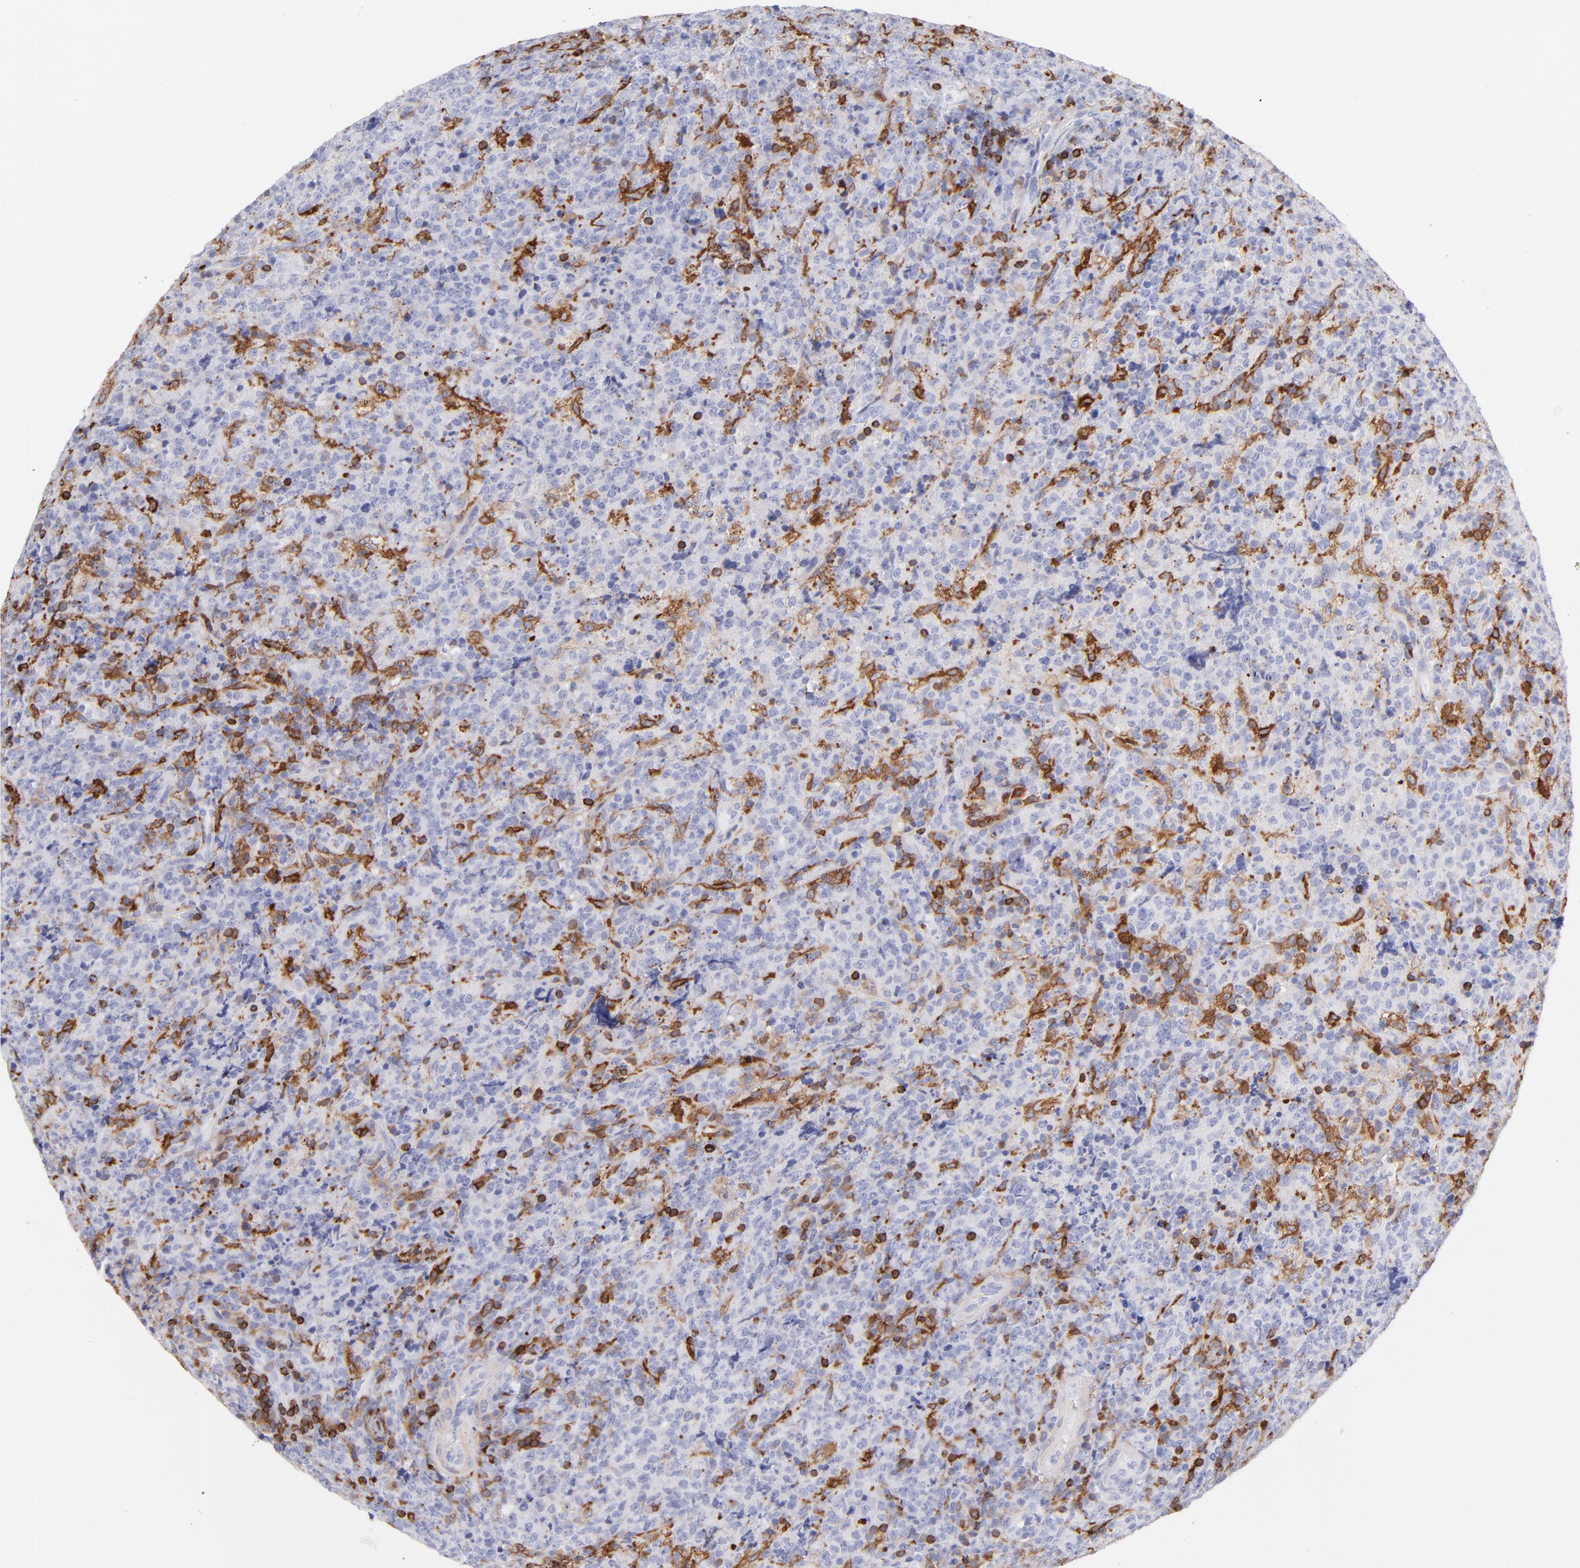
{"staining": {"intensity": "strong", "quantity": "<25%", "location": "cytoplasmic/membranous"}, "tissue": "lymphoma", "cell_type": "Tumor cells", "image_type": "cancer", "snomed": [{"axis": "morphology", "description": "Malignant lymphoma, non-Hodgkin's type, High grade"}, {"axis": "topography", "description": "Tonsil"}], "caption": "A brown stain shows strong cytoplasmic/membranous expression of a protein in human malignant lymphoma, non-Hodgkin's type (high-grade) tumor cells. (IHC, brightfield microscopy, high magnification).", "gene": "PRKCA", "patient": {"sex": "female", "age": 36}}